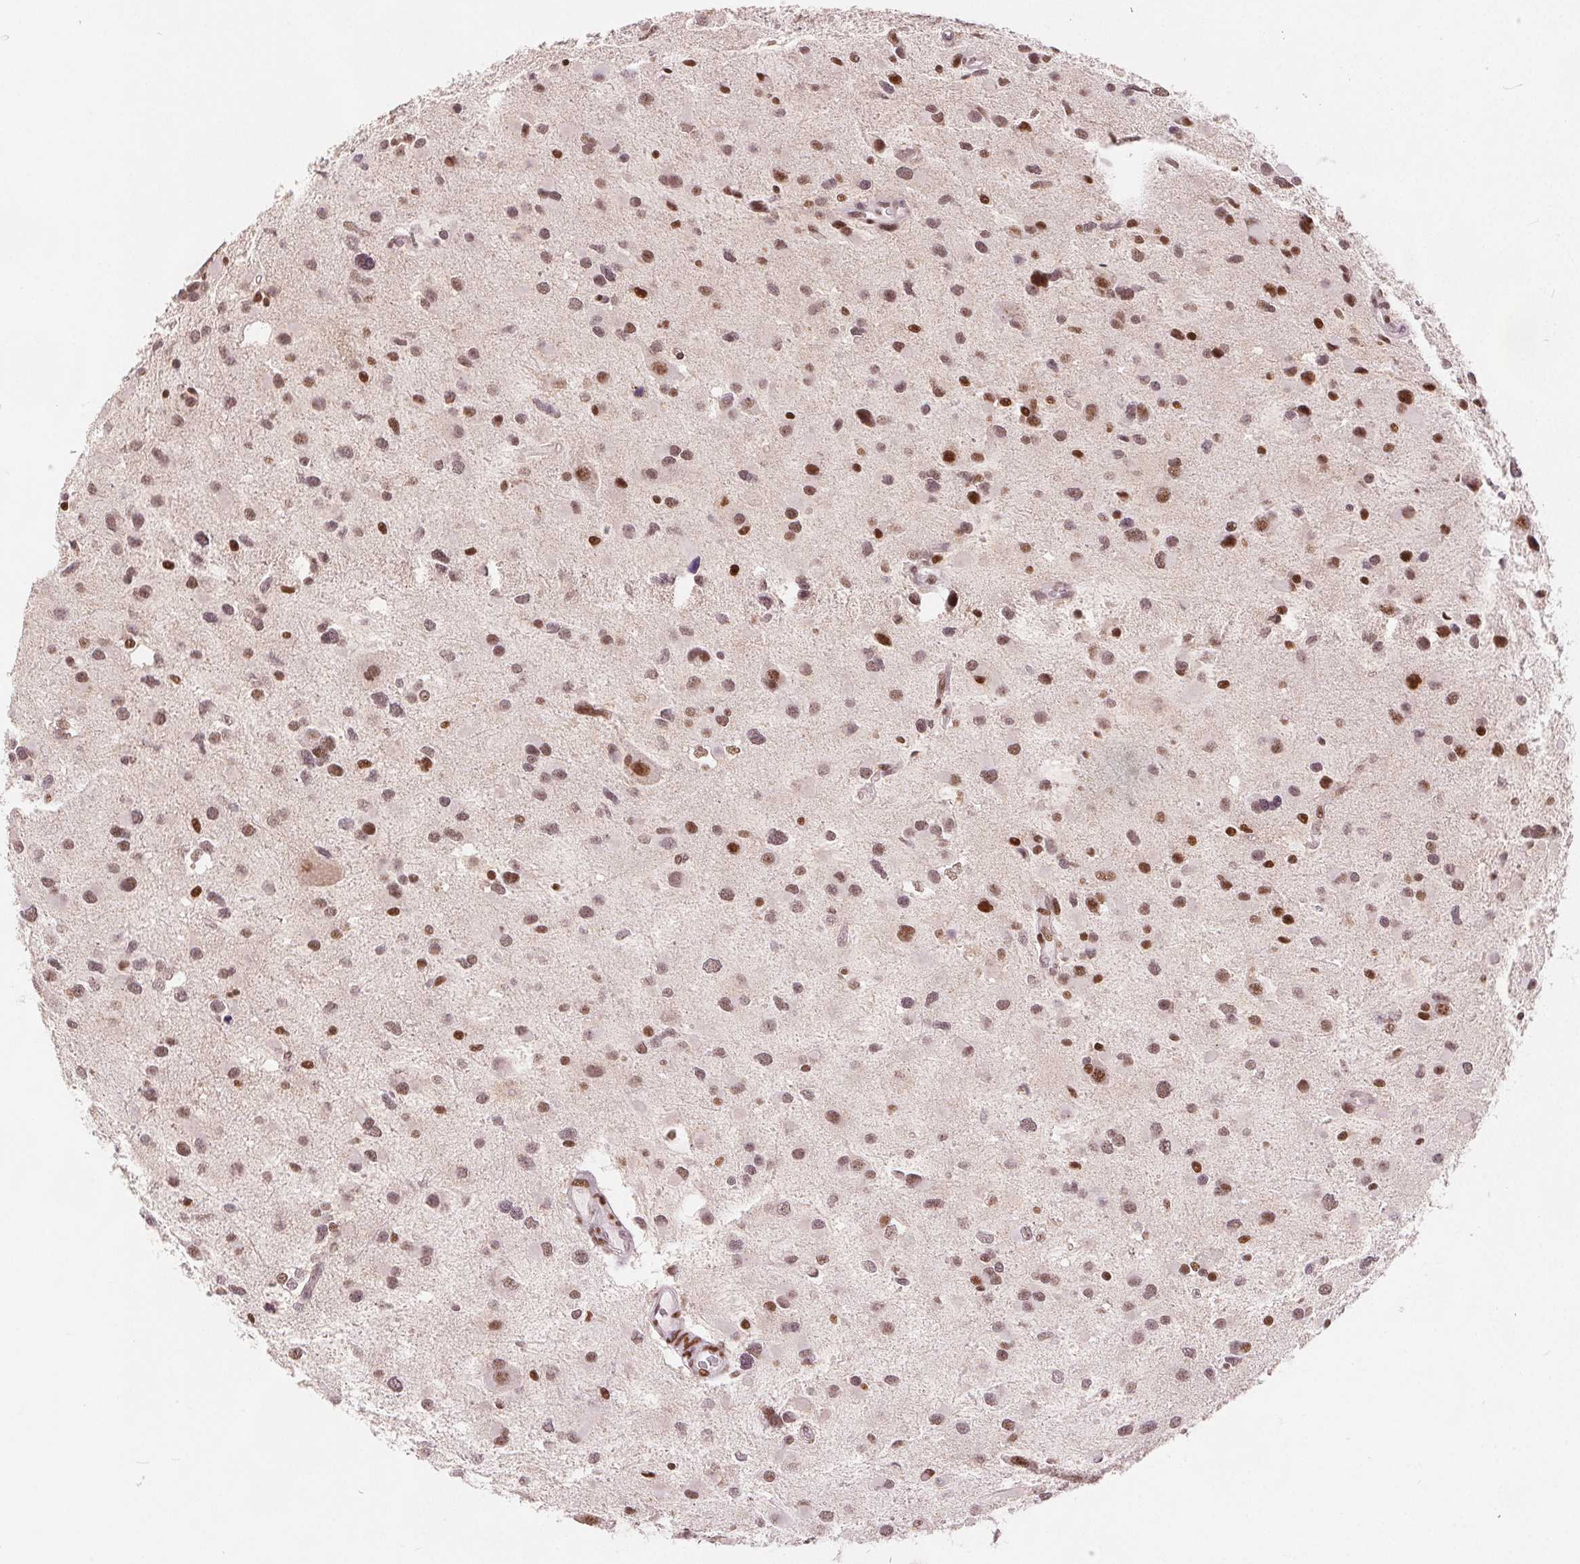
{"staining": {"intensity": "moderate", "quantity": ">75%", "location": "nuclear"}, "tissue": "glioma", "cell_type": "Tumor cells", "image_type": "cancer", "snomed": [{"axis": "morphology", "description": "Glioma, malignant, Low grade"}, {"axis": "topography", "description": "Brain"}], "caption": "A brown stain shows moderate nuclear staining of a protein in human glioma tumor cells. The staining was performed using DAB (3,3'-diaminobenzidine), with brown indicating positive protein expression. Nuclei are stained blue with hematoxylin.", "gene": "ZNF703", "patient": {"sex": "female", "age": 32}}